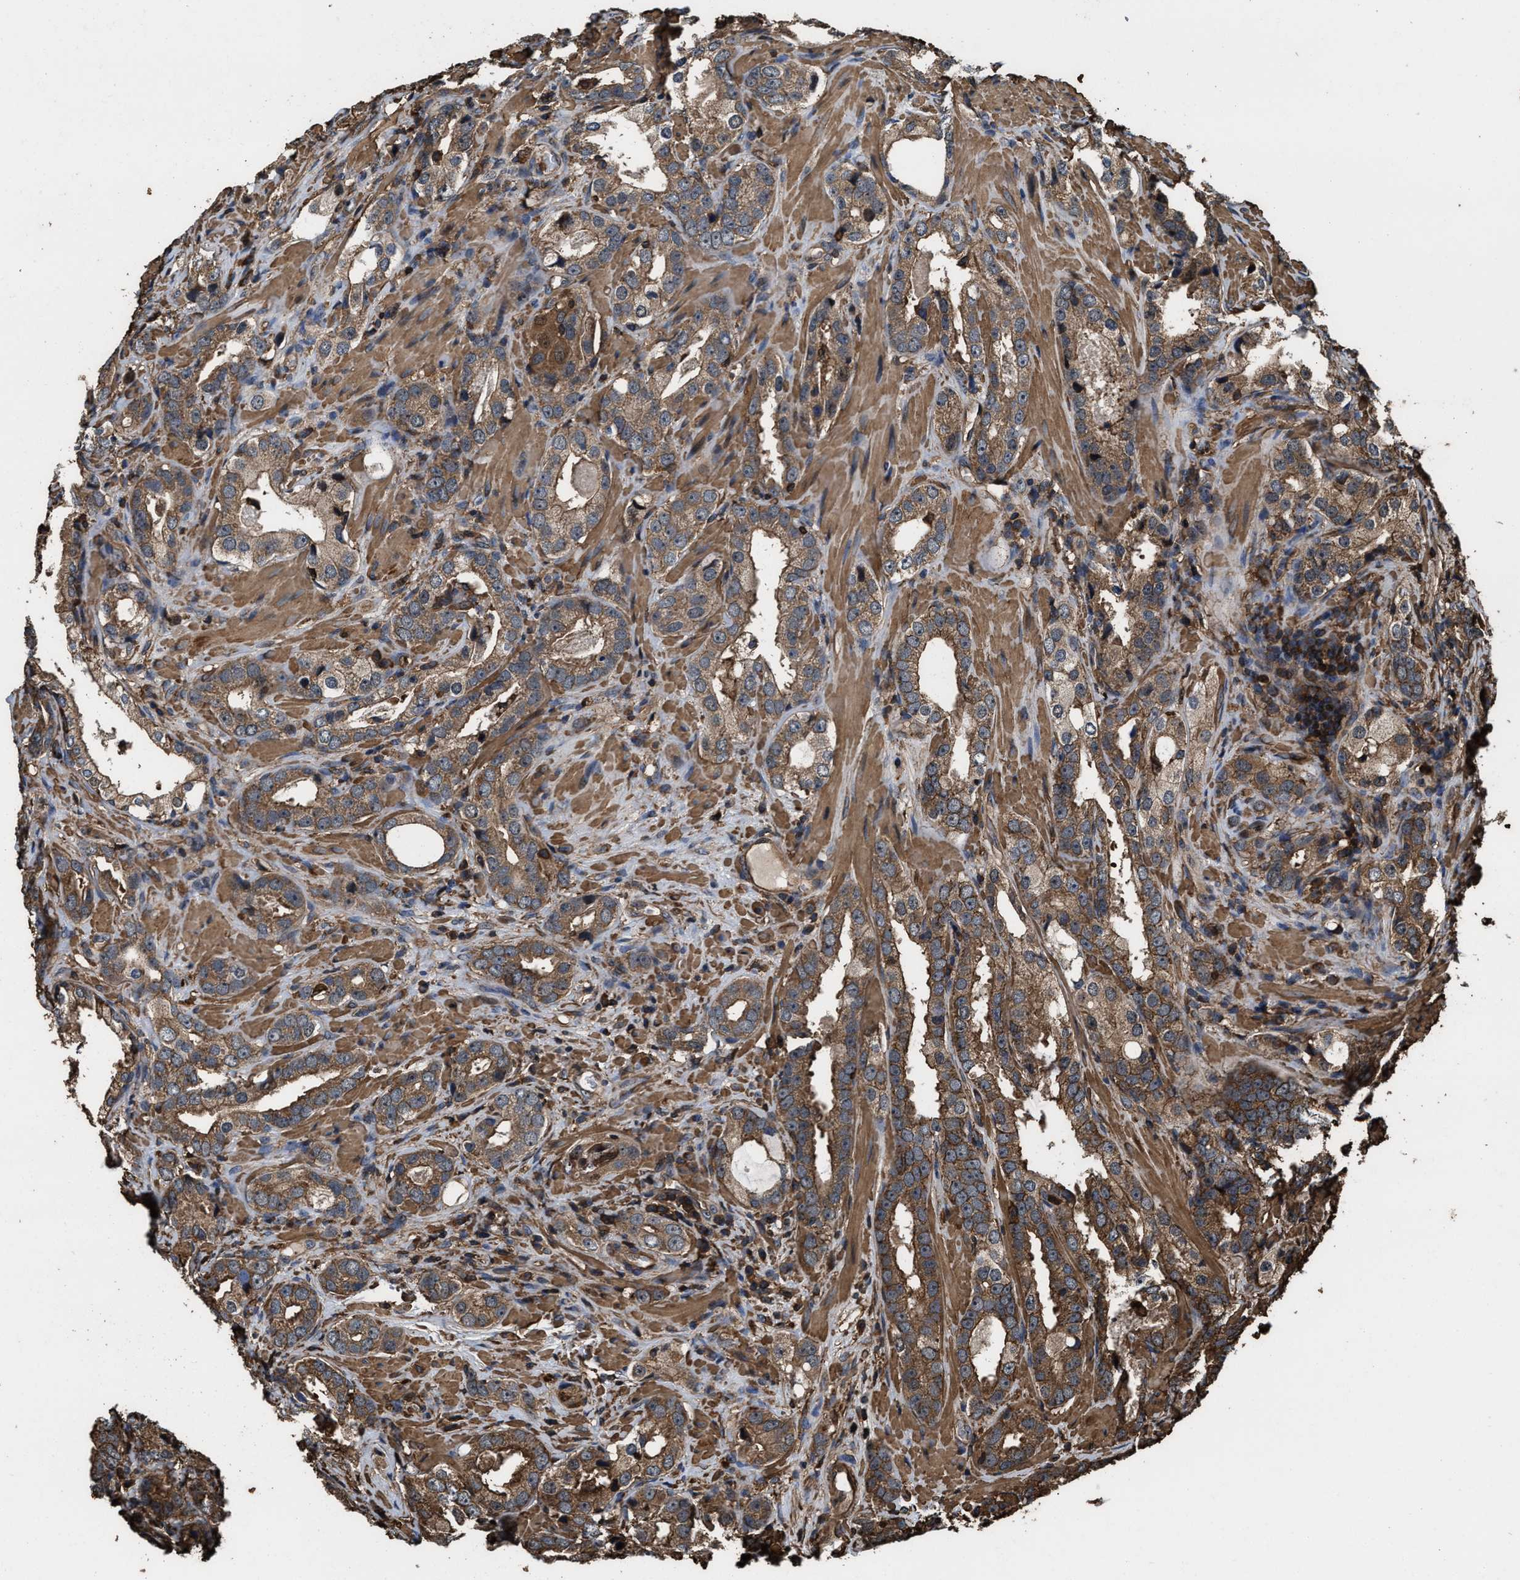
{"staining": {"intensity": "moderate", "quantity": ">75%", "location": "cytoplasmic/membranous"}, "tissue": "prostate cancer", "cell_type": "Tumor cells", "image_type": "cancer", "snomed": [{"axis": "morphology", "description": "Adenocarcinoma, High grade"}, {"axis": "topography", "description": "Prostate"}], "caption": "Prostate cancer tissue reveals moderate cytoplasmic/membranous expression in approximately >75% of tumor cells", "gene": "KBTBD2", "patient": {"sex": "male", "age": 63}}